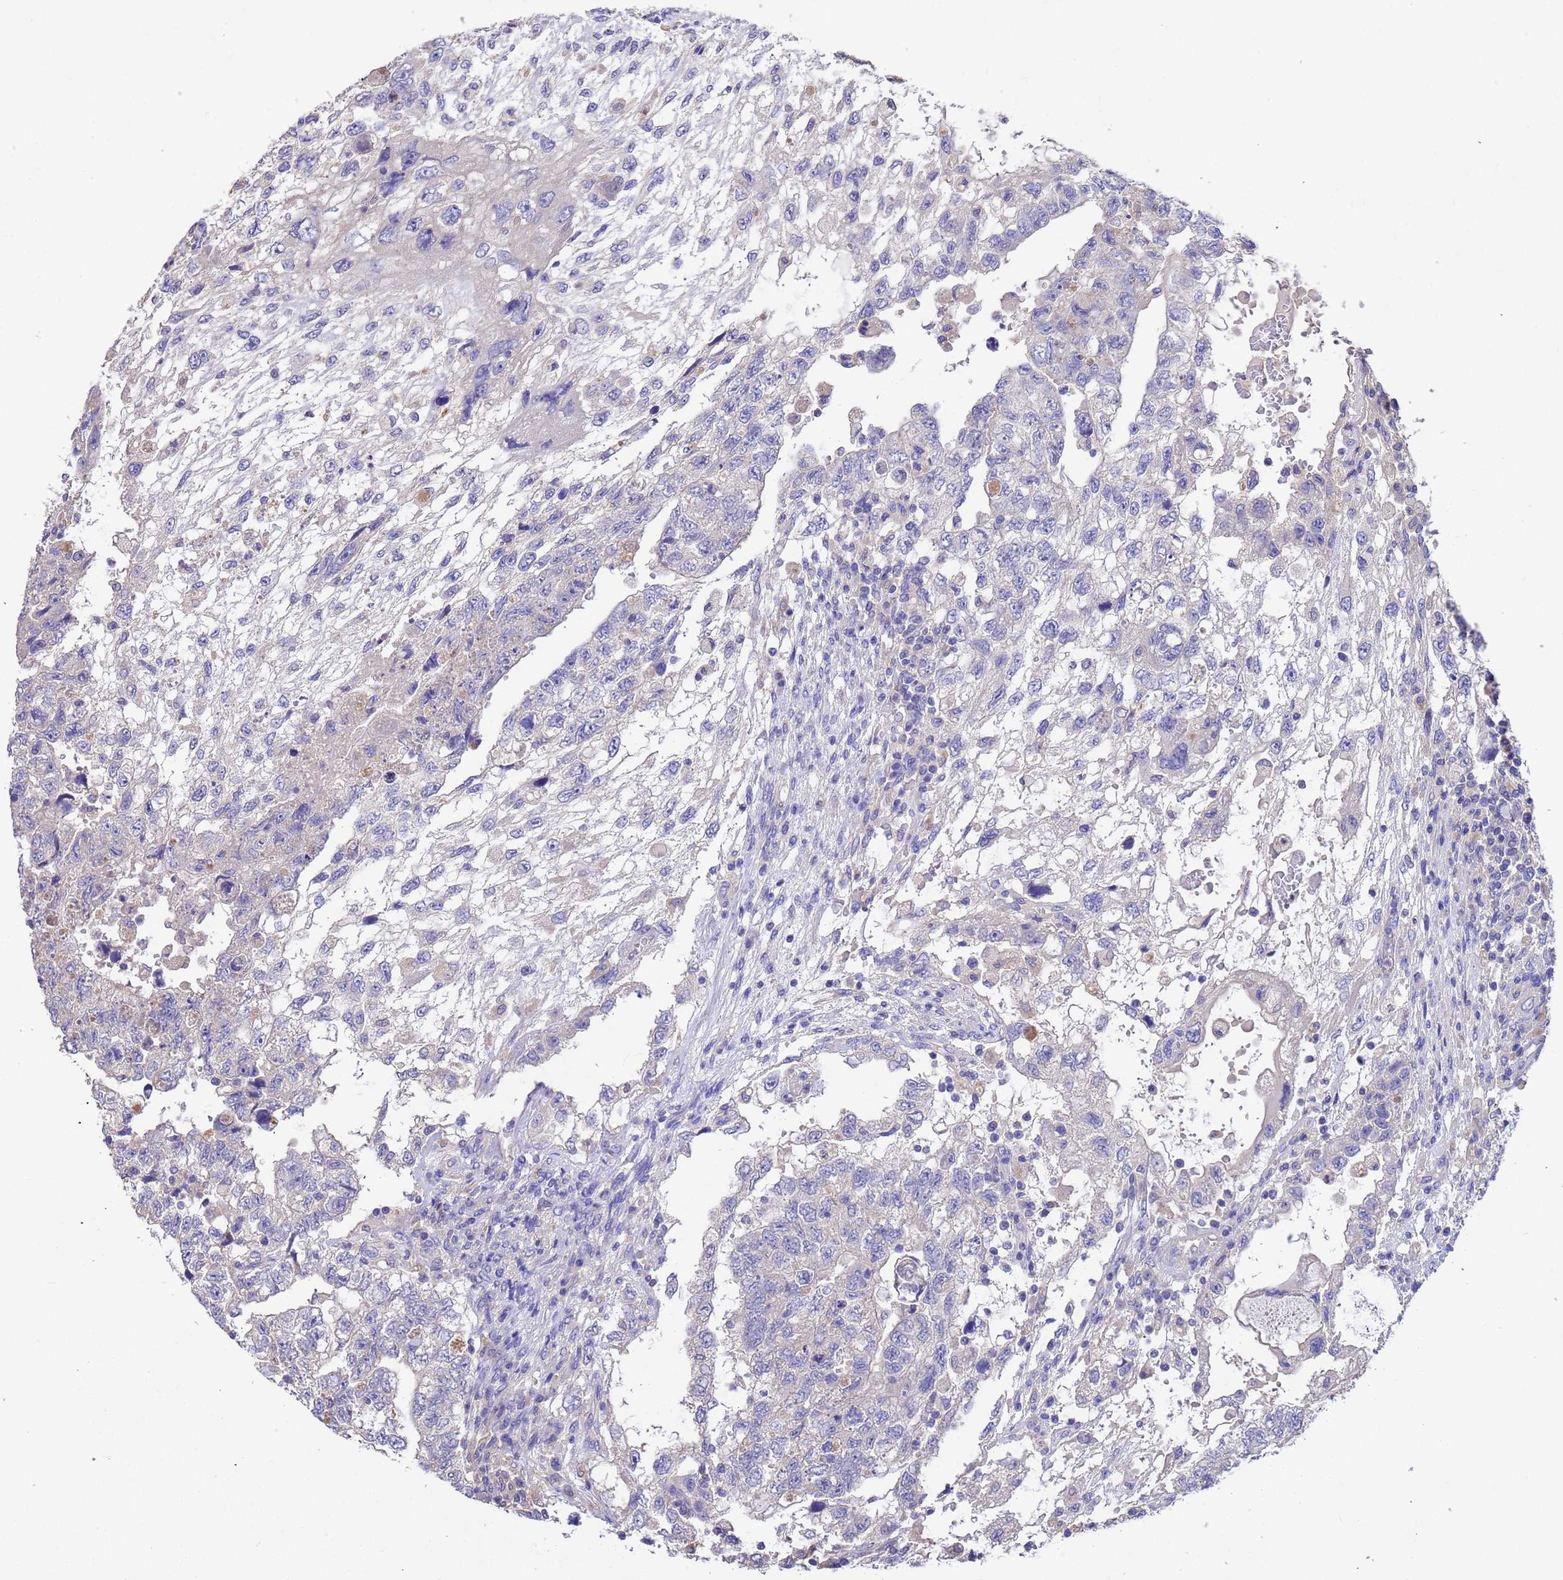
{"staining": {"intensity": "negative", "quantity": "none", "location": "none"}, "tissue": "testis cancer", "cell_type": "Tumor cells", "image_type": "cancer", "snomed": [{"axis": "morphology", "description": "Carcinoma, Embryonal, NOS"}, {"axis": "topography", "description": "Testis"}], "caption": "IHC photomicrograph of embryonal carcinoma (testis) stained for a protein (brown), which exhibits no staining in tumor cells. The staining was performed using DAB to visualize the protein expression in brown, while the nuclei were stained in blue with hematoxylin (Magnification: 20x).", "gene": "SRL", "patient": {"sex": "male", "age": 36}}